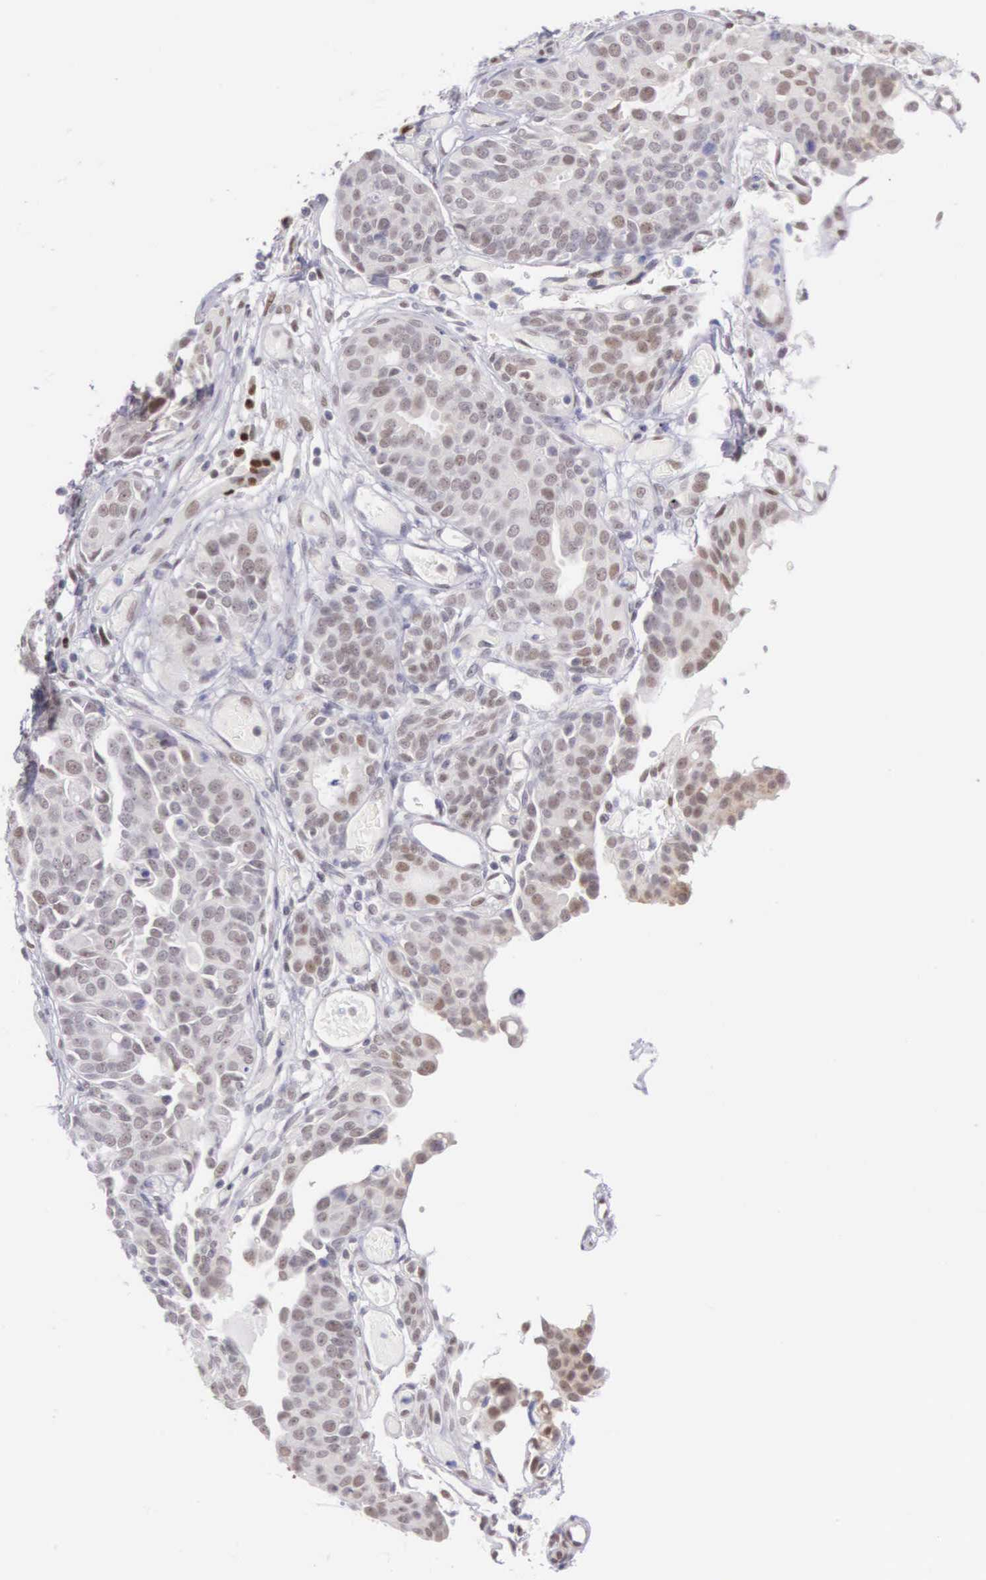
{"staining": {"intensity": "weak", "quantity": "25%-75%", "location": "nuclear"}, "tissue": "urothelial cancer", "cell_type": "Tumor cells", "image_type": "cancer", "snomed": [{"axis": "morphology", "description": "Urothelial carcinoma, High grade"}, {"axis": "topography", "description": "Urinary bladder"}], "caption": "This is a photomicrograph of IHC staining of urothelial cancer, which shows weak staining in the nuclear of tumor cells.", "gene": "CCDC117", "patient": {"sex": "male", "age": 78}}